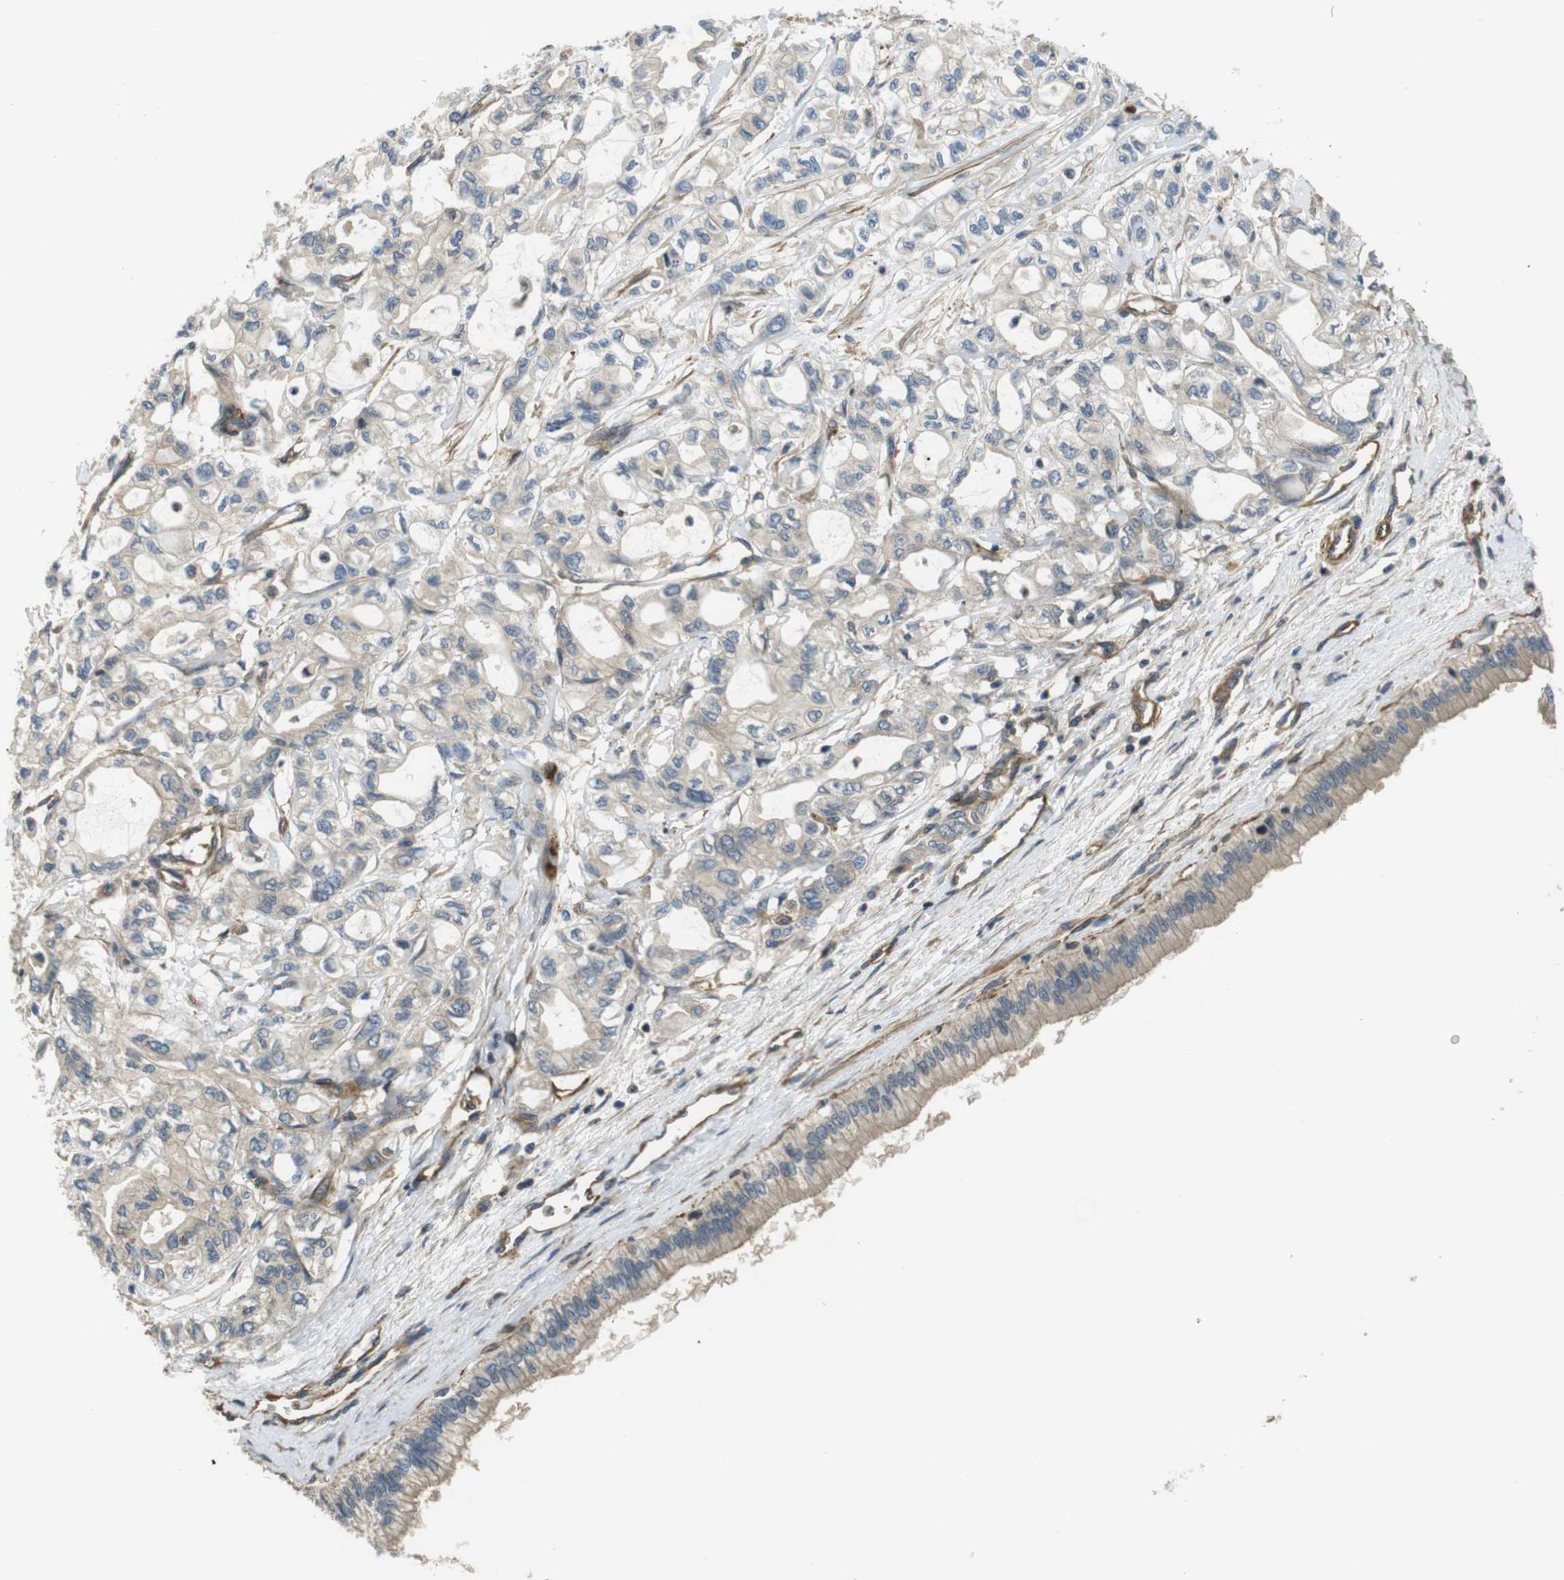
{"staining": {"intensity": "weak", "quantity": "<25%", "location": "cytoplasmic/membranous"}, "tissue": "pancreatic cancer", "cell_type": "Tumor cells", "image_type": "cancer", "snomed": [{"axis": "morphology", "description": "Adenocarcinoma, NOS"}, {"axis": "topography", "description": "Pancreas"}], "caption": "Tumor cells show no significant protein staining in pancreatic cancer (adenocarcinoma).", "gene": "TSC1", "patient": {"sex": "male", "age": 79}}